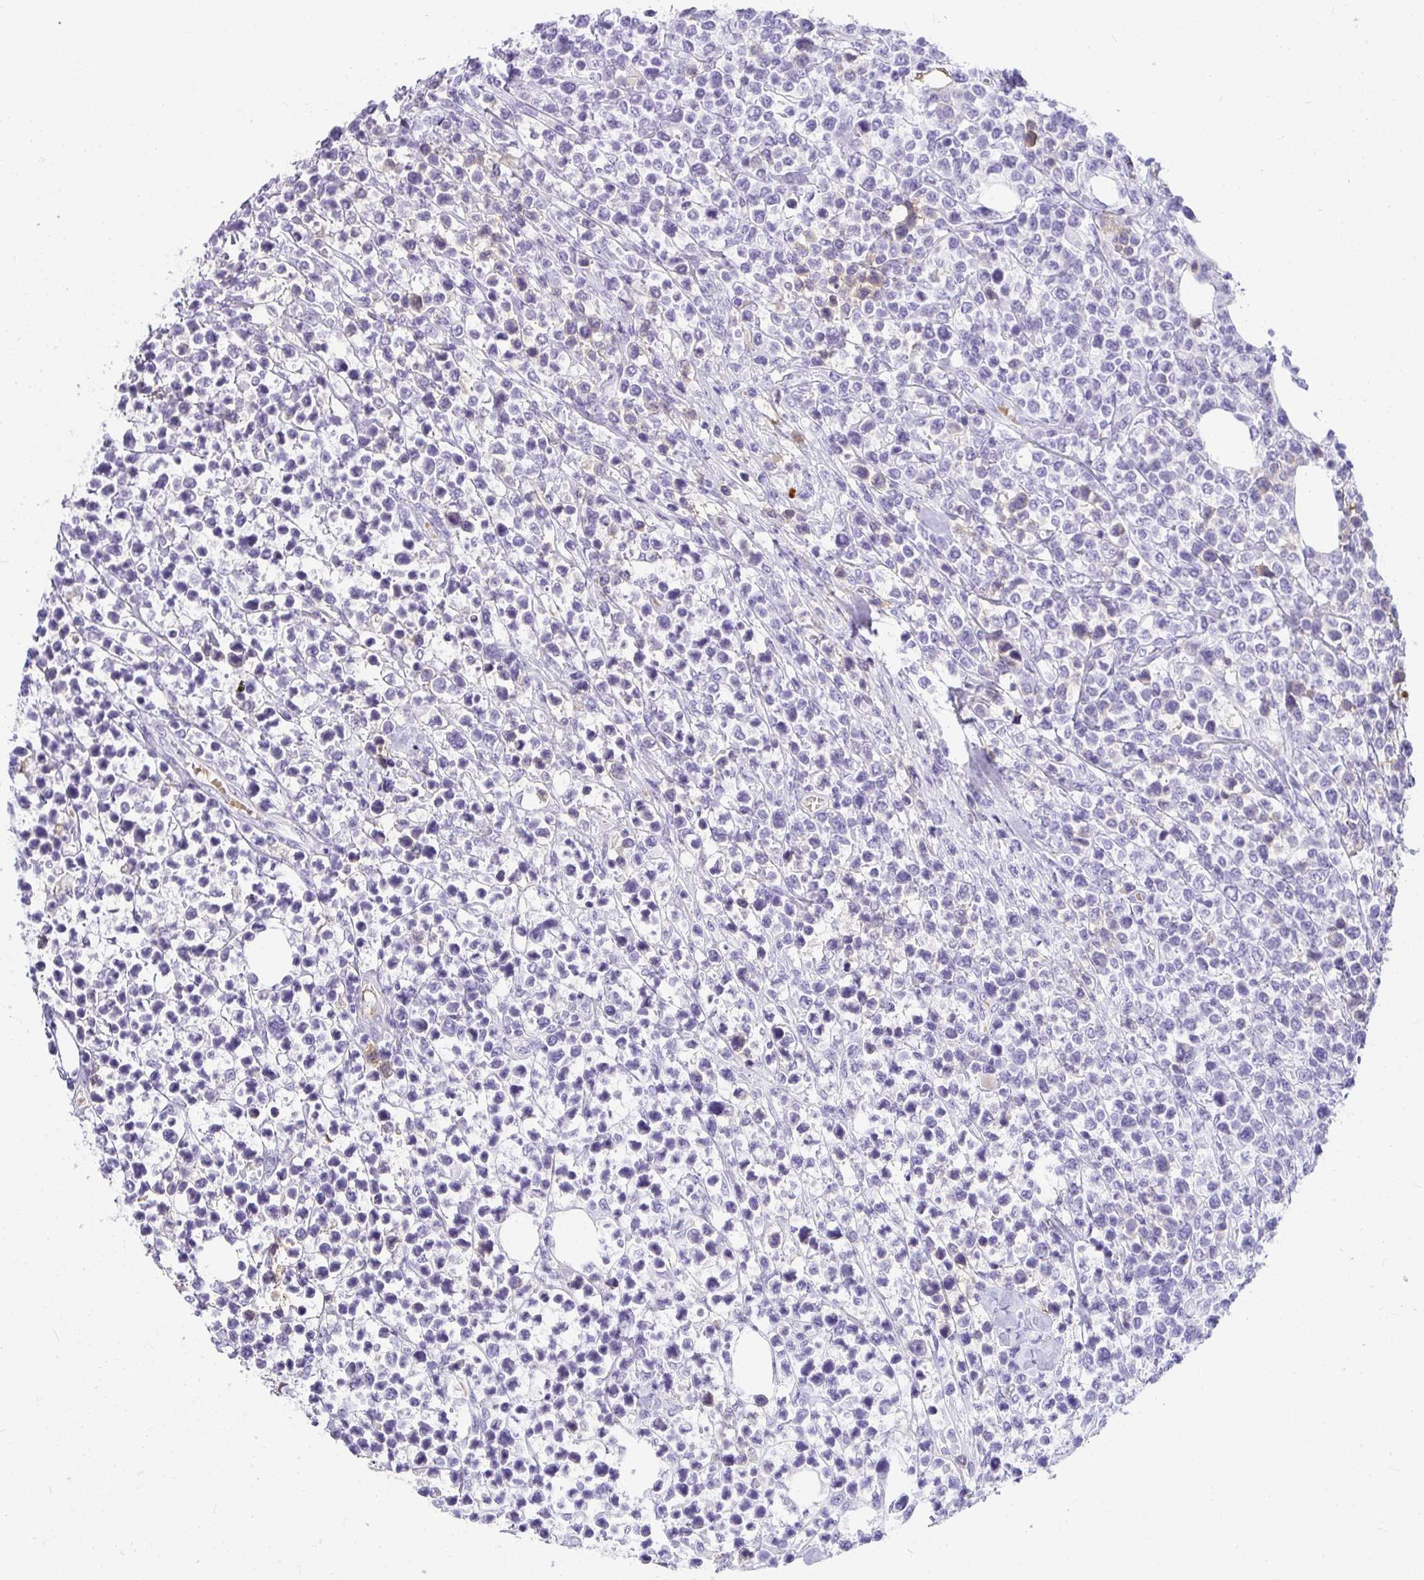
{"staining": {"intensity": "negative", "quantity": "none", "location": "none"}, "tissue": "lymphoma", "cell_type": "Tumor cells", "image_type": "cancer", "snomed": [{"axis": "morphology", "description": "Malignant lymphoma, non-Hodgkin's type, High grade"}, {"axis": "topography", "description": "Soft tissue"}], "caption": "Tumor cells show no significant expression in lymphoma.", "gene": "ZSWIM3", "patient": {"sex": "female", "age": 56}}